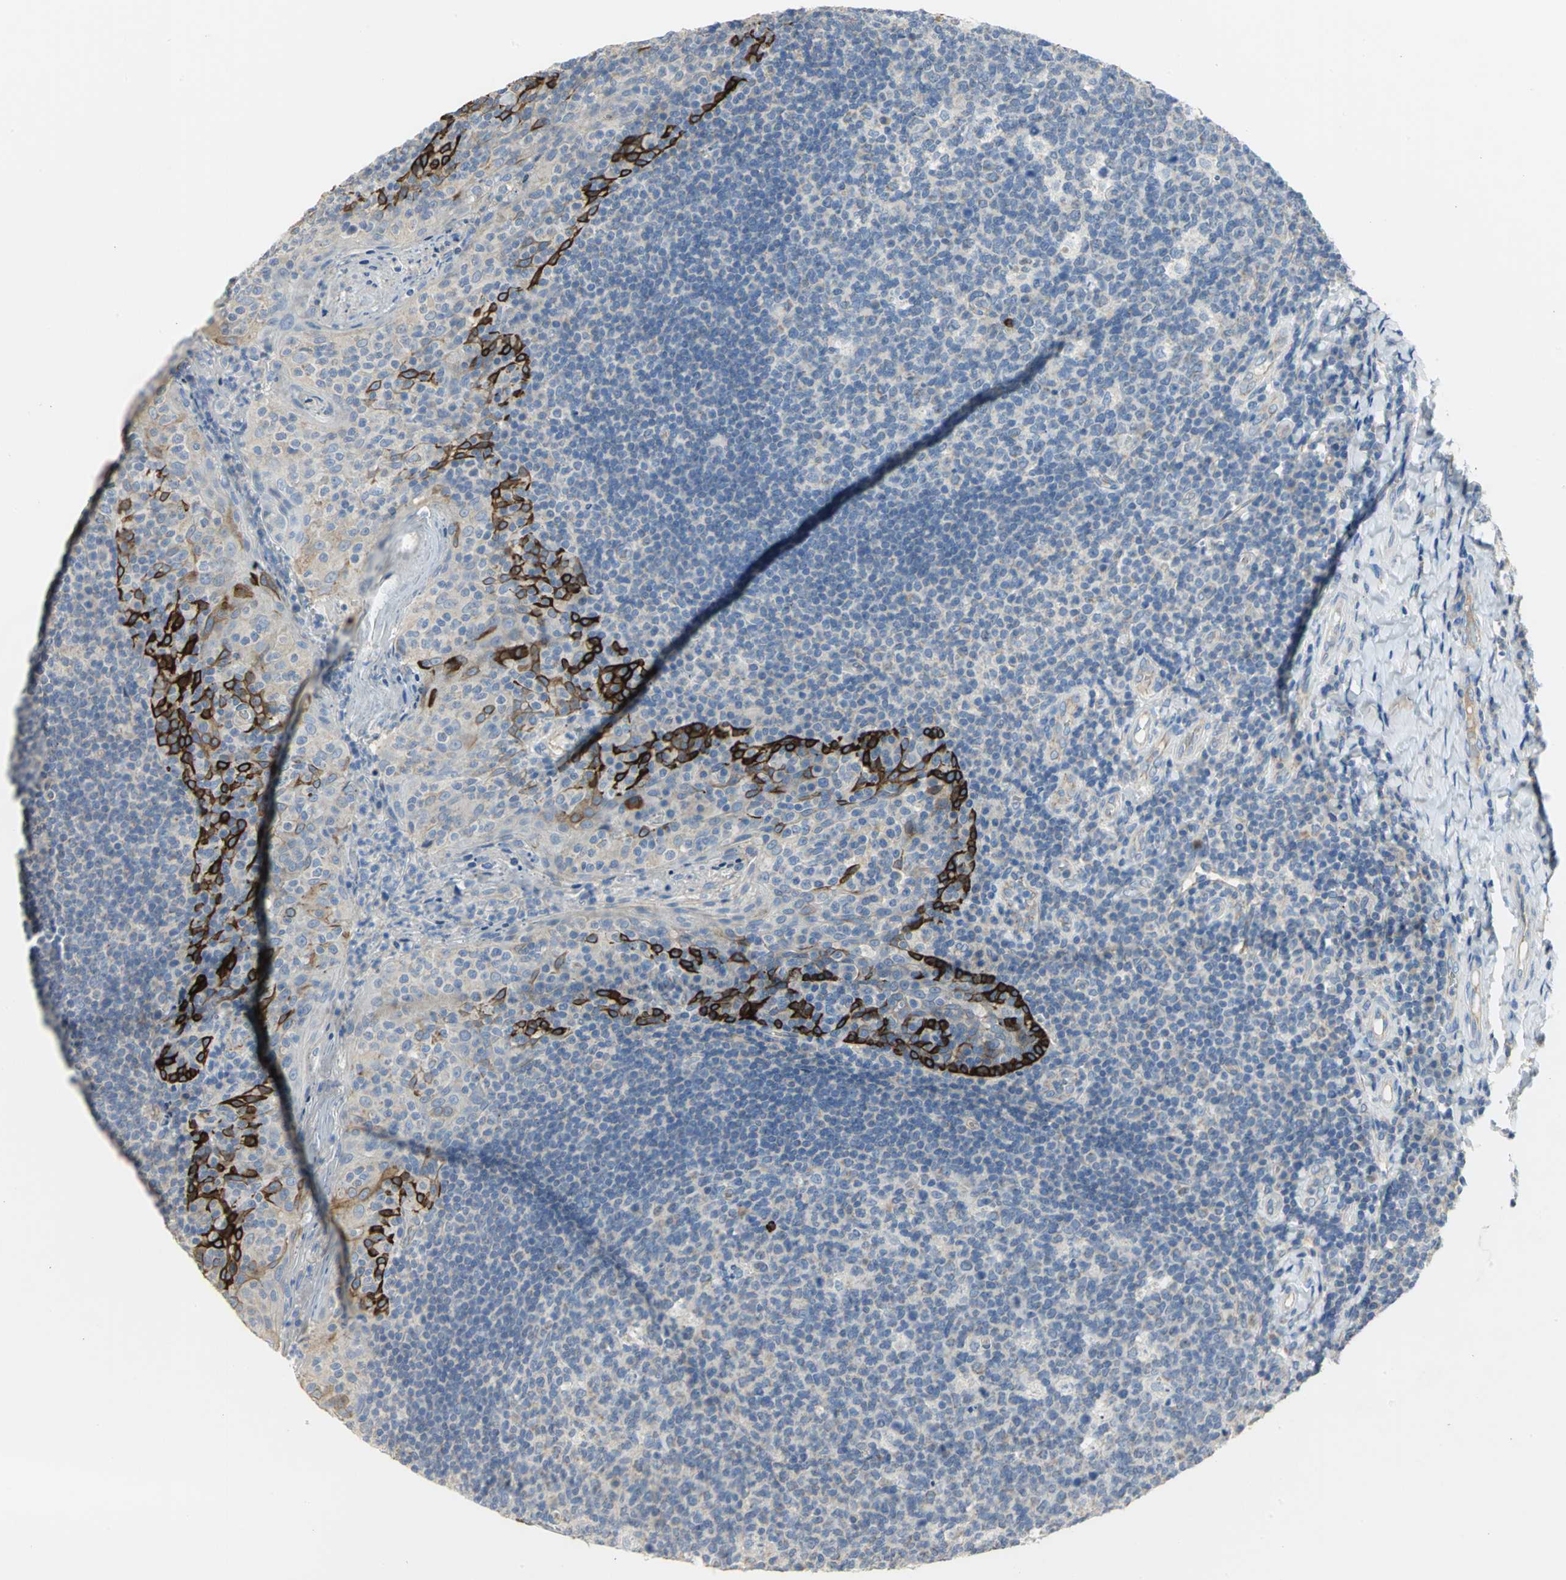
{"staining": {"intensity": "negative", "quantity": "none", "location": "none"}, "tissue": "tonsil", "cell_type": "Germinal center cells", "image_type": "normal", "snomed": [{"axis": "morphology", "description": "Normal tissue, NOS"}, {"axis": "topography", "description": "Tonsil"}], "caption": "IHC photomicrograph of normal tonsil: tonsil stained with DAB (3,3'-diaminobenzidine) reveals no significant protein positivity in germinal center cells.", "gene": "HTR1F", "patient": {"sex": "male", "age": 17}}